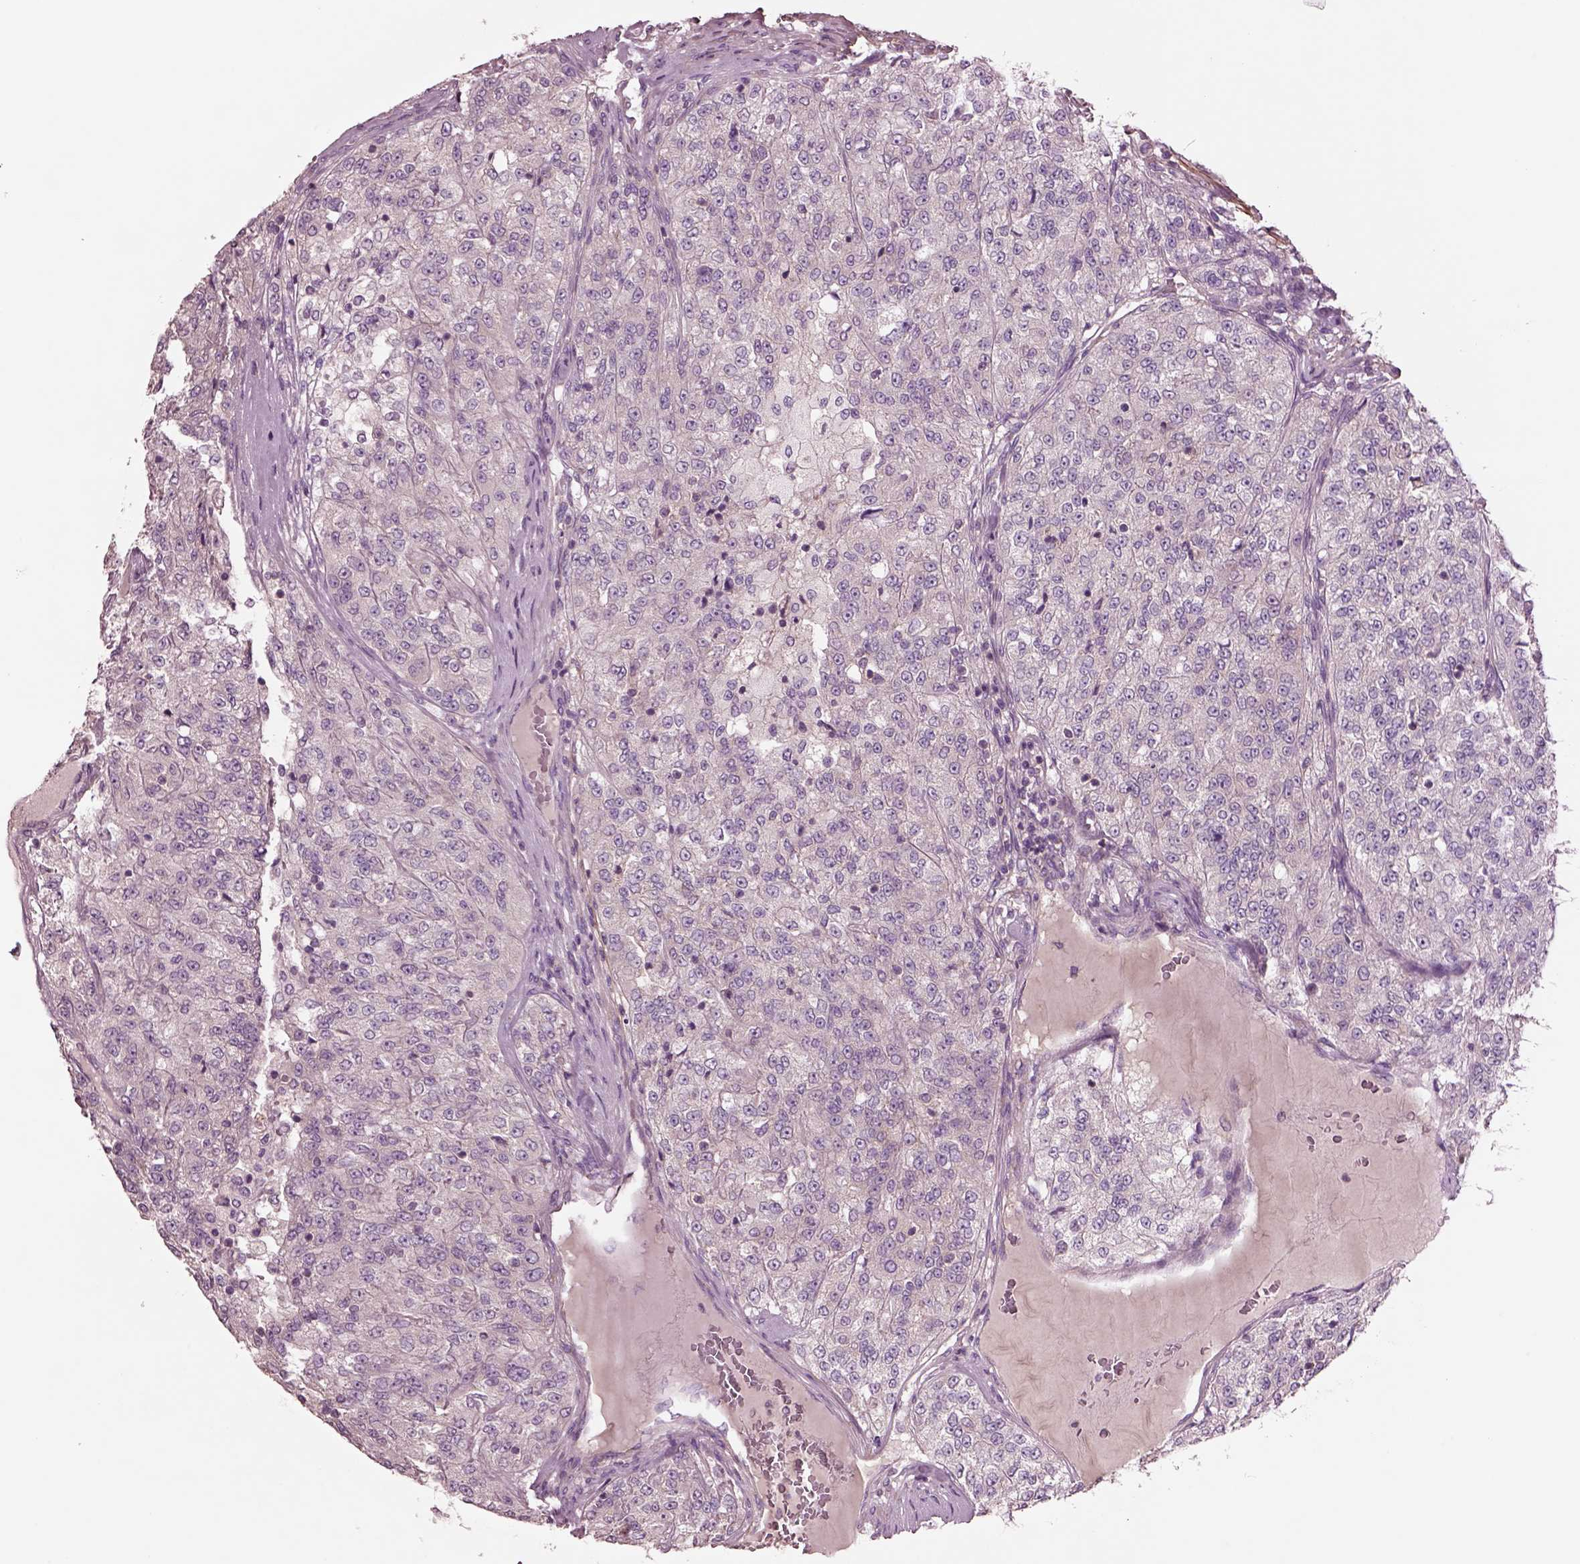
{"staining": {"intensity": "weak", "quantity": "<25%", "location": "cytoplasmic/membranous"}, "tissue": "renal cancer", "cell_type": "Tumor cells", "image_type": "cancer", "snomed": [{"axis": "morphology", "description": "Adenocarcinoma, NOS"}, {"axis": "topography", "description": "Kidney"}], "caption": "This is an immunohistochemistry (IHC) micrograph of adenocarcinoma (renal). There is no staining in tumor cells.", "gene": "SEC23A", "patient": {"sex": "female", "age": 63}}